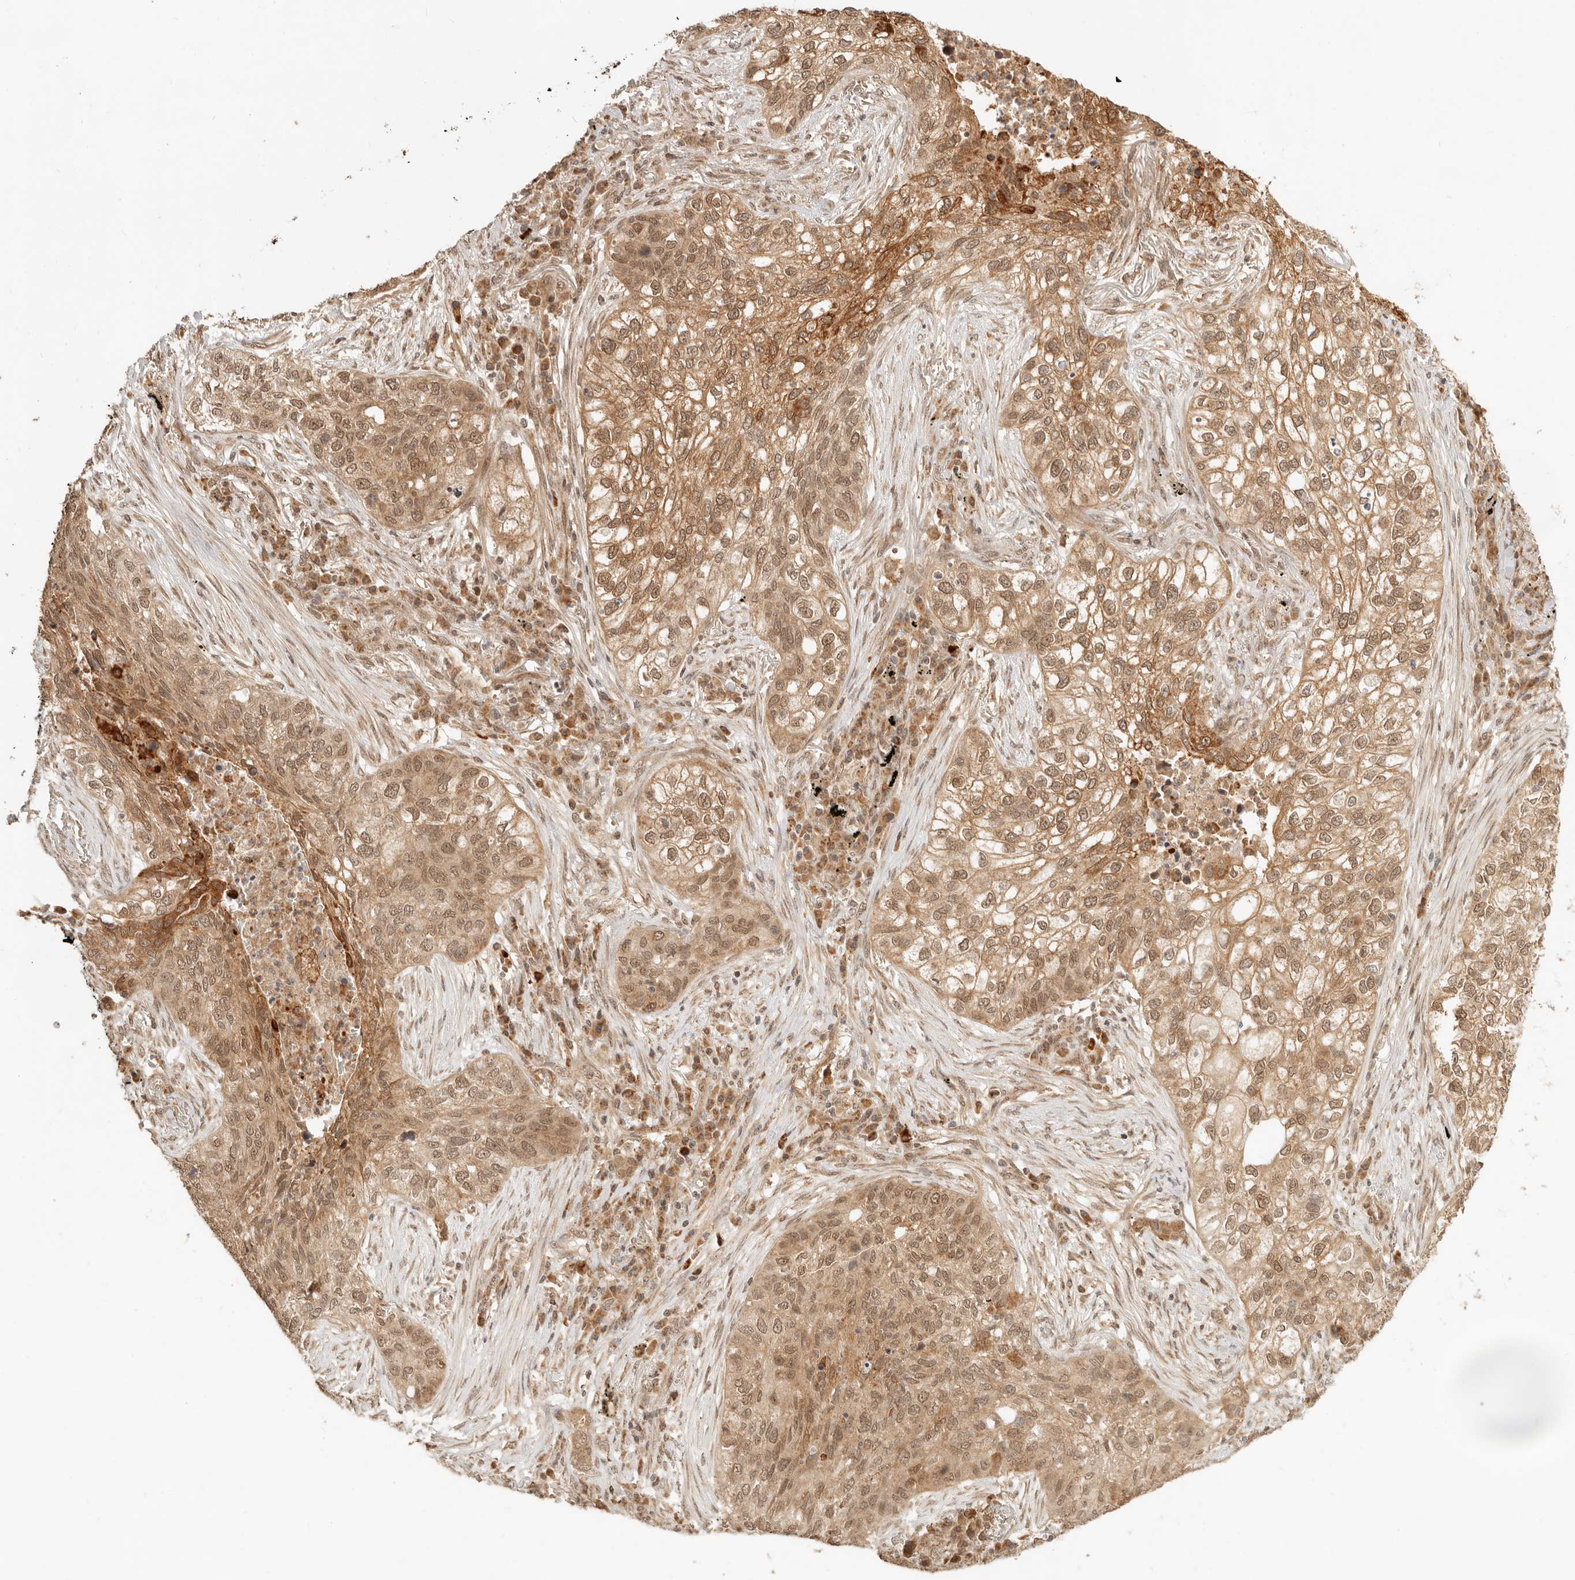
{"staining": {"intensity": "moderate", "quantity": ">75%", "location": "cytoplasmic/membranous,nuclear"}, "tissue": "lung cancer", "cell_type": "Tumor cells", "image_type": "cancer", "snomed": [{"axis": "morphology", "description": "Squamous cell carcinoma, NOS"}, {"axis": "topography", "description": "Lung"}], "caption": "Human squamous cell carcinoma (lung) stained for a protein (brown) demonstrates moderate cytoplasmic/membranous and nuclear positive expression in approximately >75% of tumor cells.", "gene": "BAALC", "patient": {"sex": "female", "age": 63}}